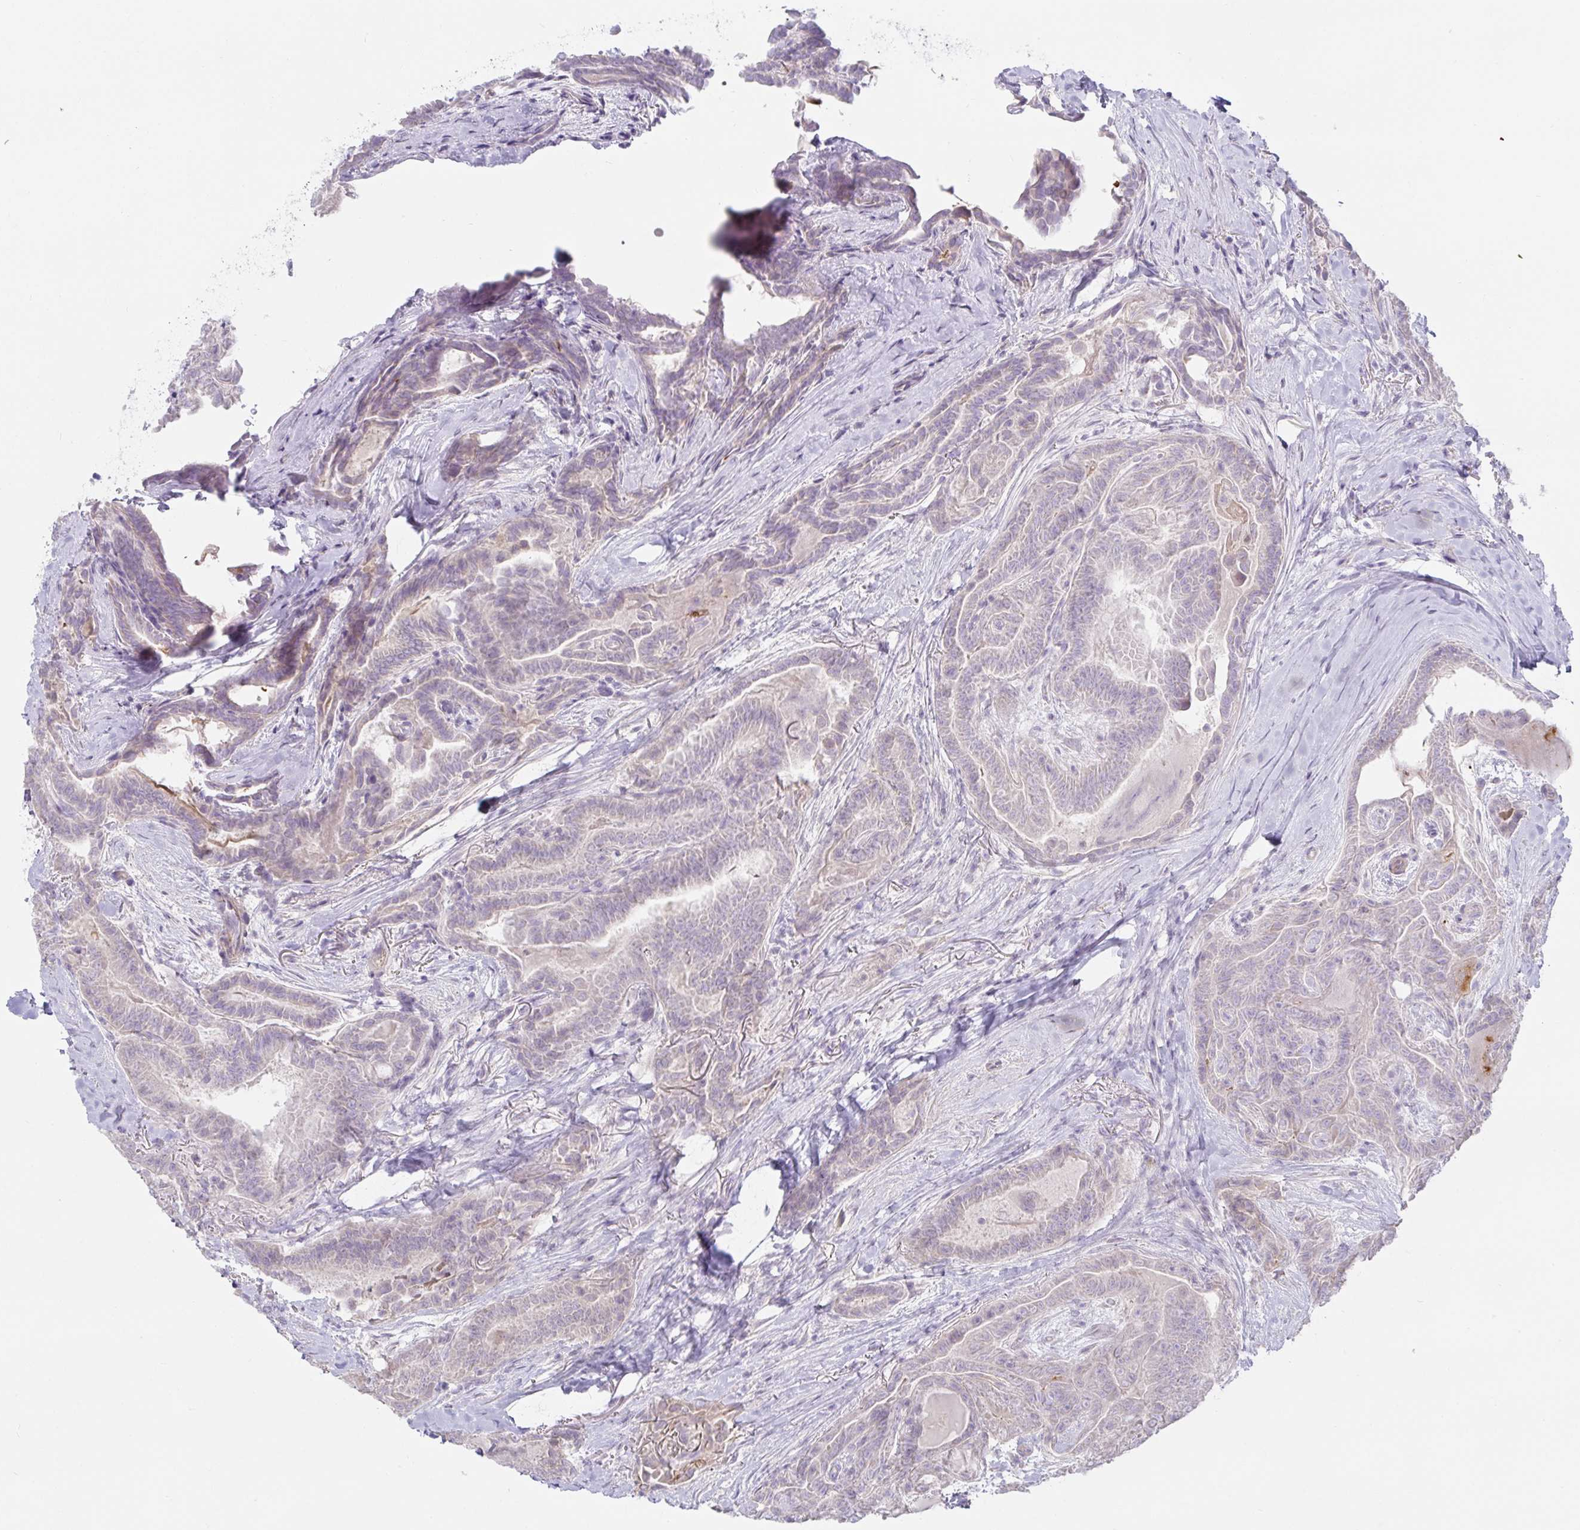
{"staining": {"intensity": "negative", "quantity": "none", "location": "none"}, "tissue": "thyroid cancer", "cell_type": "Tumor cells", "image_type": "cancer", "snomed": [{"axis": "morphology", "description": "Papillary adenocarcinoma, NOS"}, {"axis": "topography", "description": "Thyroid gland"}], "caption": "Tumor cells show no significant protein staining in thyroid papillary adenocarcinoma.", "gene": "SPAG4", "patient": {"sex": "female", "age": 61}}